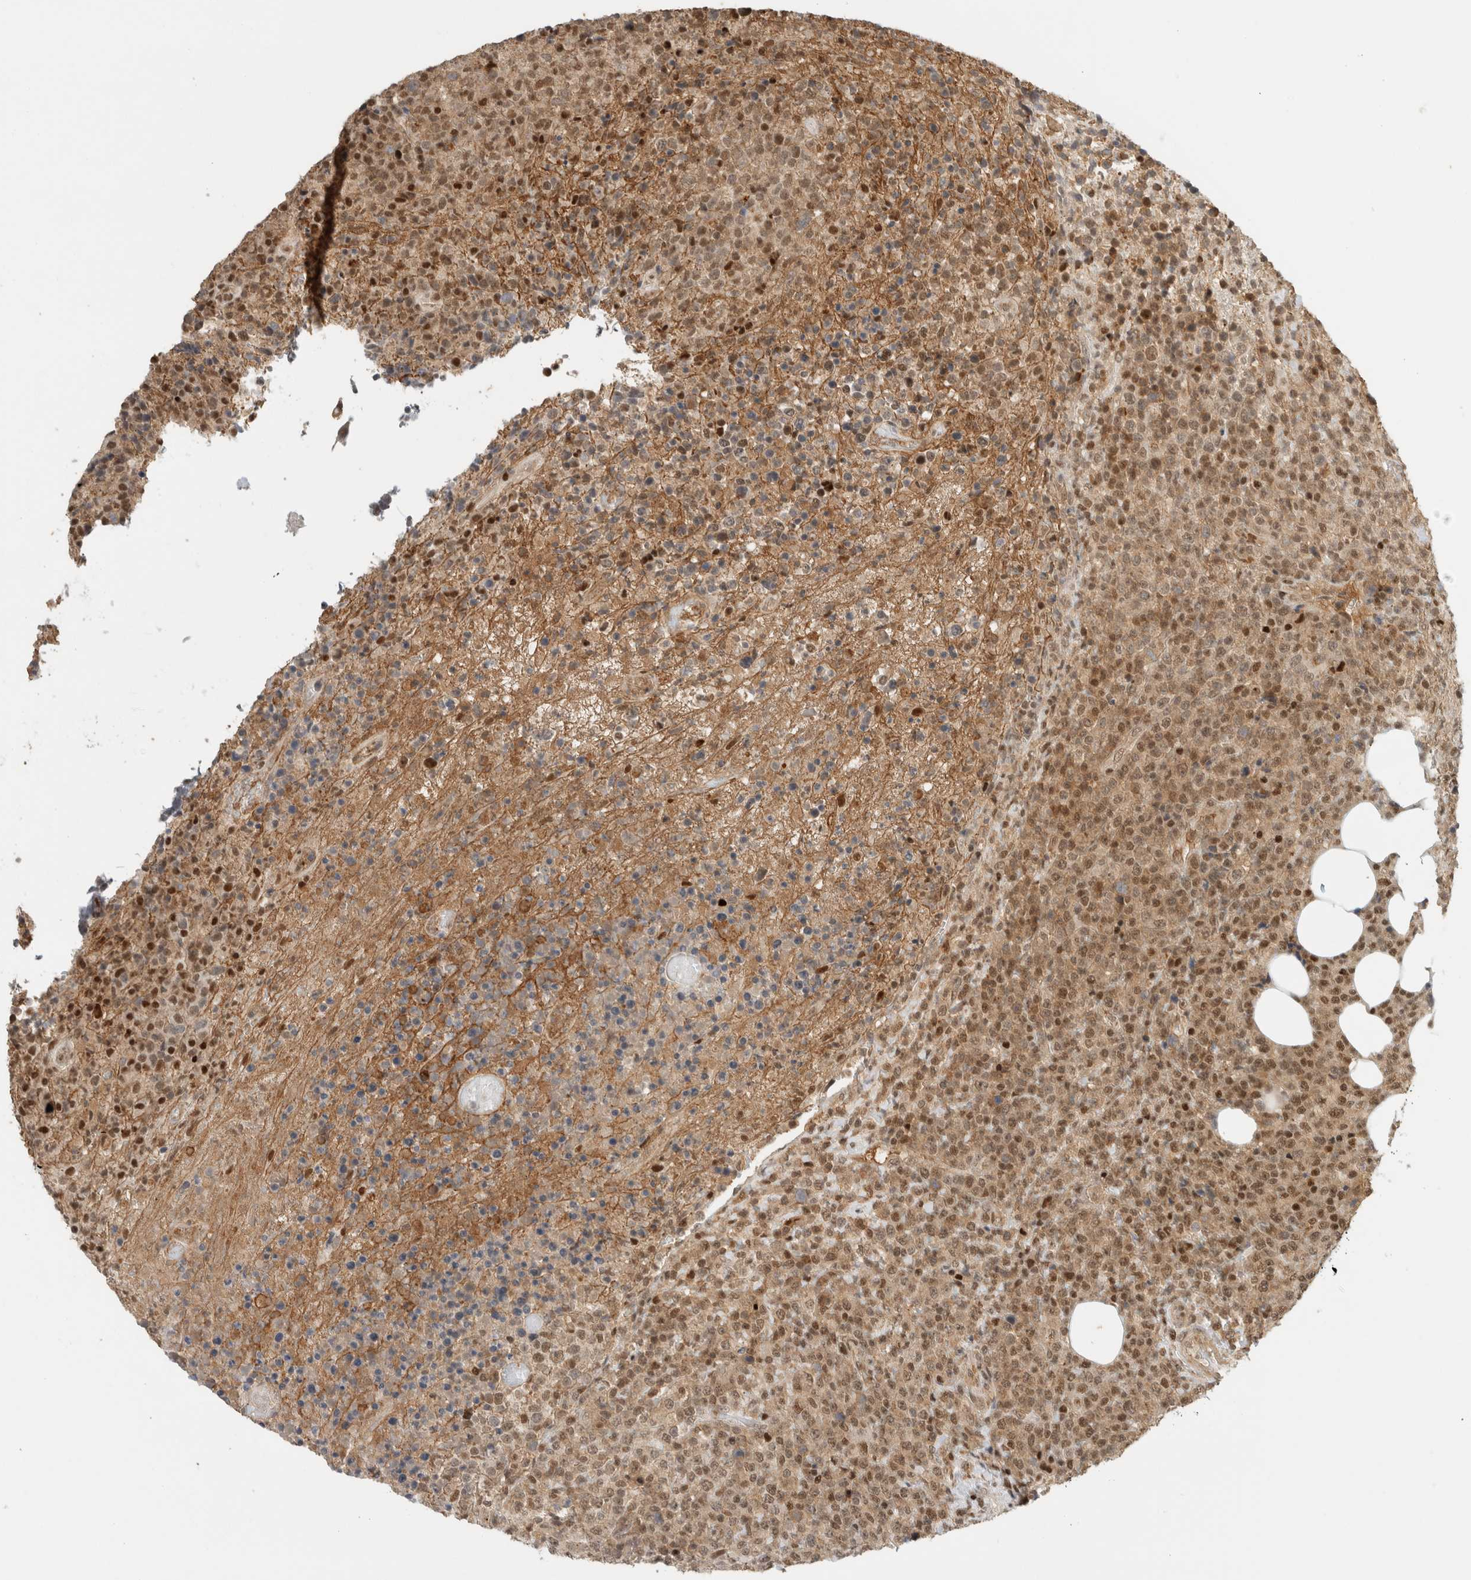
{"staining": {"intensity": "moderate", "quantity": ">75%", "location": "cytoplasmic/membranous,nuclear"}, "tissue": "lymphoma", "cell_type": "Tumor cells", "image_type": "cancer", "snomed": [{"axis": "morphology", "description": "Malignant lymphoma, non-Hodgkin's type, High grade"}, {"axis": "topography", "description": "Lymph node"}], "caption": "Tumor cells exhibit medium levels of moderate cytoplasmic/membranous and nuclear positivity in approximately >75% of cells in human malignant lymphoma, non-Hodgkin's type (high-grade). (Brightfield microscopy of DAB IHC at high magnification).", "gene": "SNRNP40", "patient": {"sex": "male", "age": 13}}